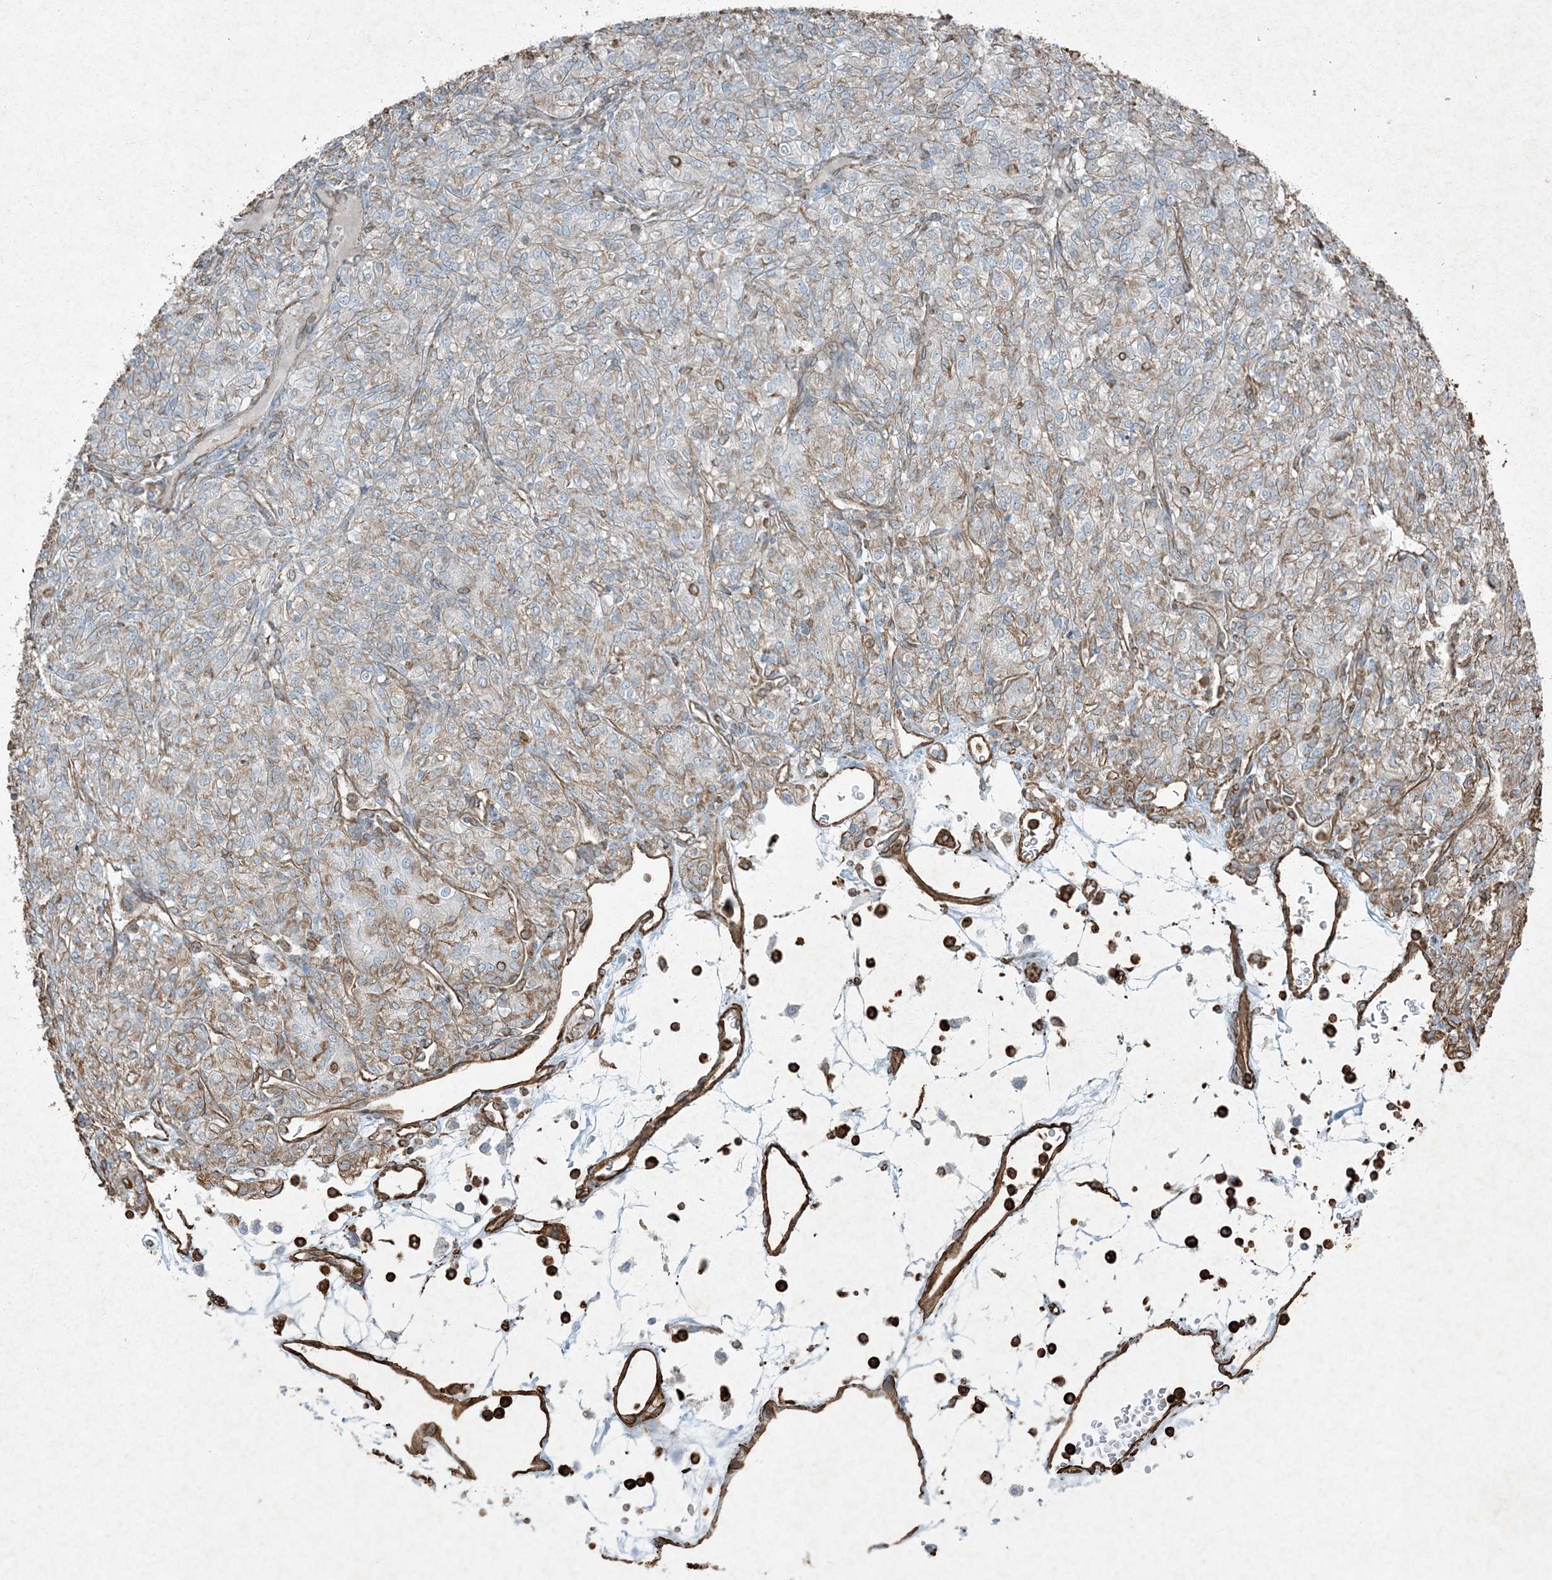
{"staining": {"intensity": "moderate", "quantity": "25%-75%", "location": "cytoplasmic/membranous"}, "tissue": "renal cancer", "cell_type": "Tumor cells", "image_type": "cancer", "snomed": [{"axis": "morphology", "description": "Adenocarcinoma, NOS"}, {"axis": "topography", "description": "Kidney"}], "caption": "The histopathology image demonstrates staining of renal cancer, revealing moderate cytoplasmic/membranous protein expression (brown color) within tumor cells. Immunohistochemistry stains the protein in brown and the nuclei are stained blue.", "gene": "RYK", "patient": {"sex": "male", "age": 77}}